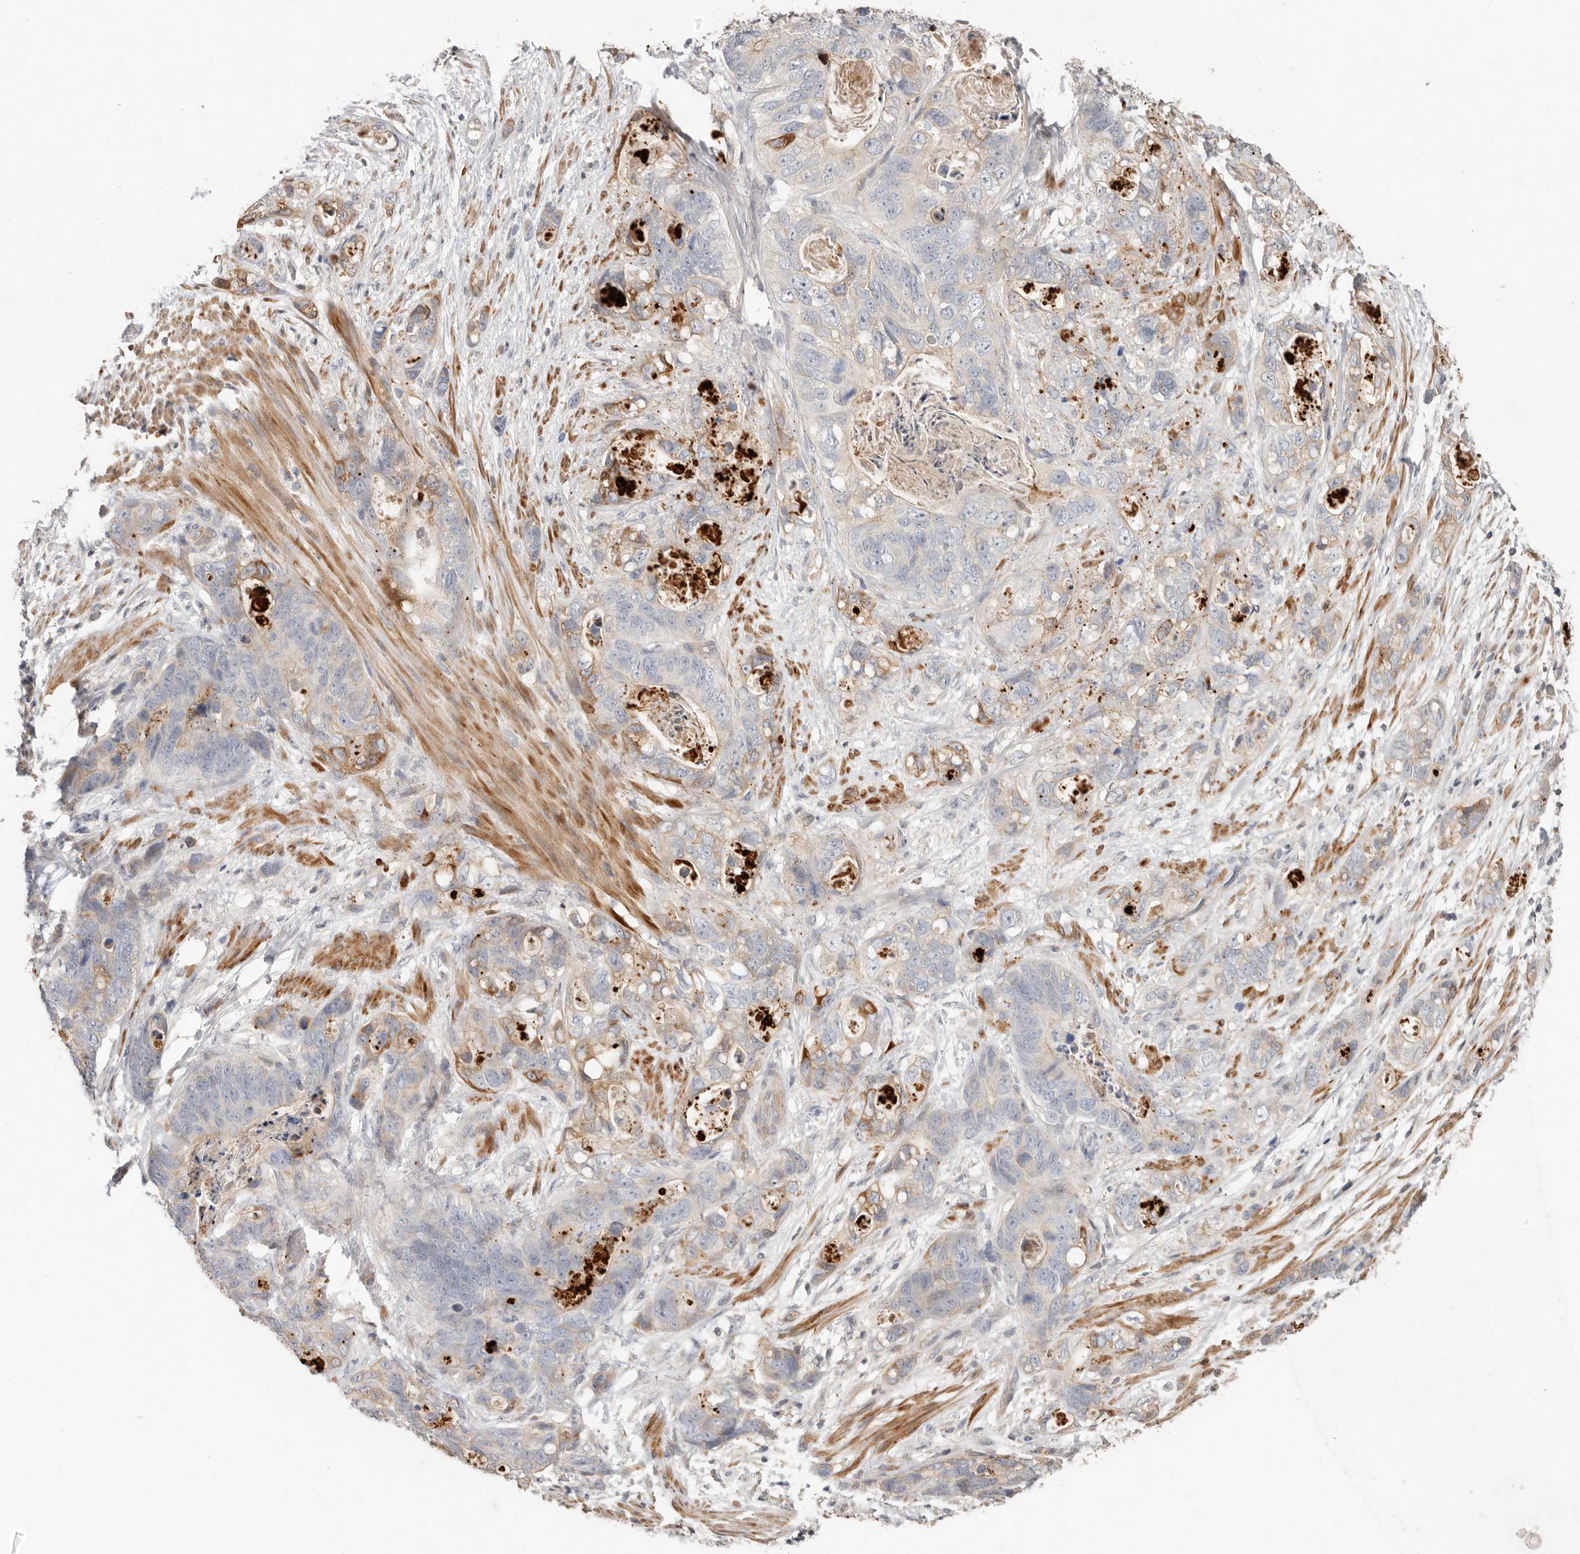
{"staining": {"intensity": "moderate", "quantity": "<25%", "location": "cytoplasmic/membranous"}, "tissue": "stomach cancer", "cell_type": "Tumor cells", "image_type": "cancer", "snomed": [{"axis": "morphology", "description": "Normal tissue, NOS"}, {"axis": "morphology", "description": "Adenocarcinoma, NOS"}, {"axis": "topography", "description": "Stomach"}], "caption": "High-magnification brightfield microscopy of stomach cancer (adenocarcinoma) stained with DAB (3,3'-diaminobenzidine) (brown) and counterstained with hematoxylin (blue). tumor cells exhibit moderate cytoplasmic/membranous positivity is seen in approximately<25% of cells.", "gene": "MTFR2", "patient": {"sex": "female", "age": 89}}